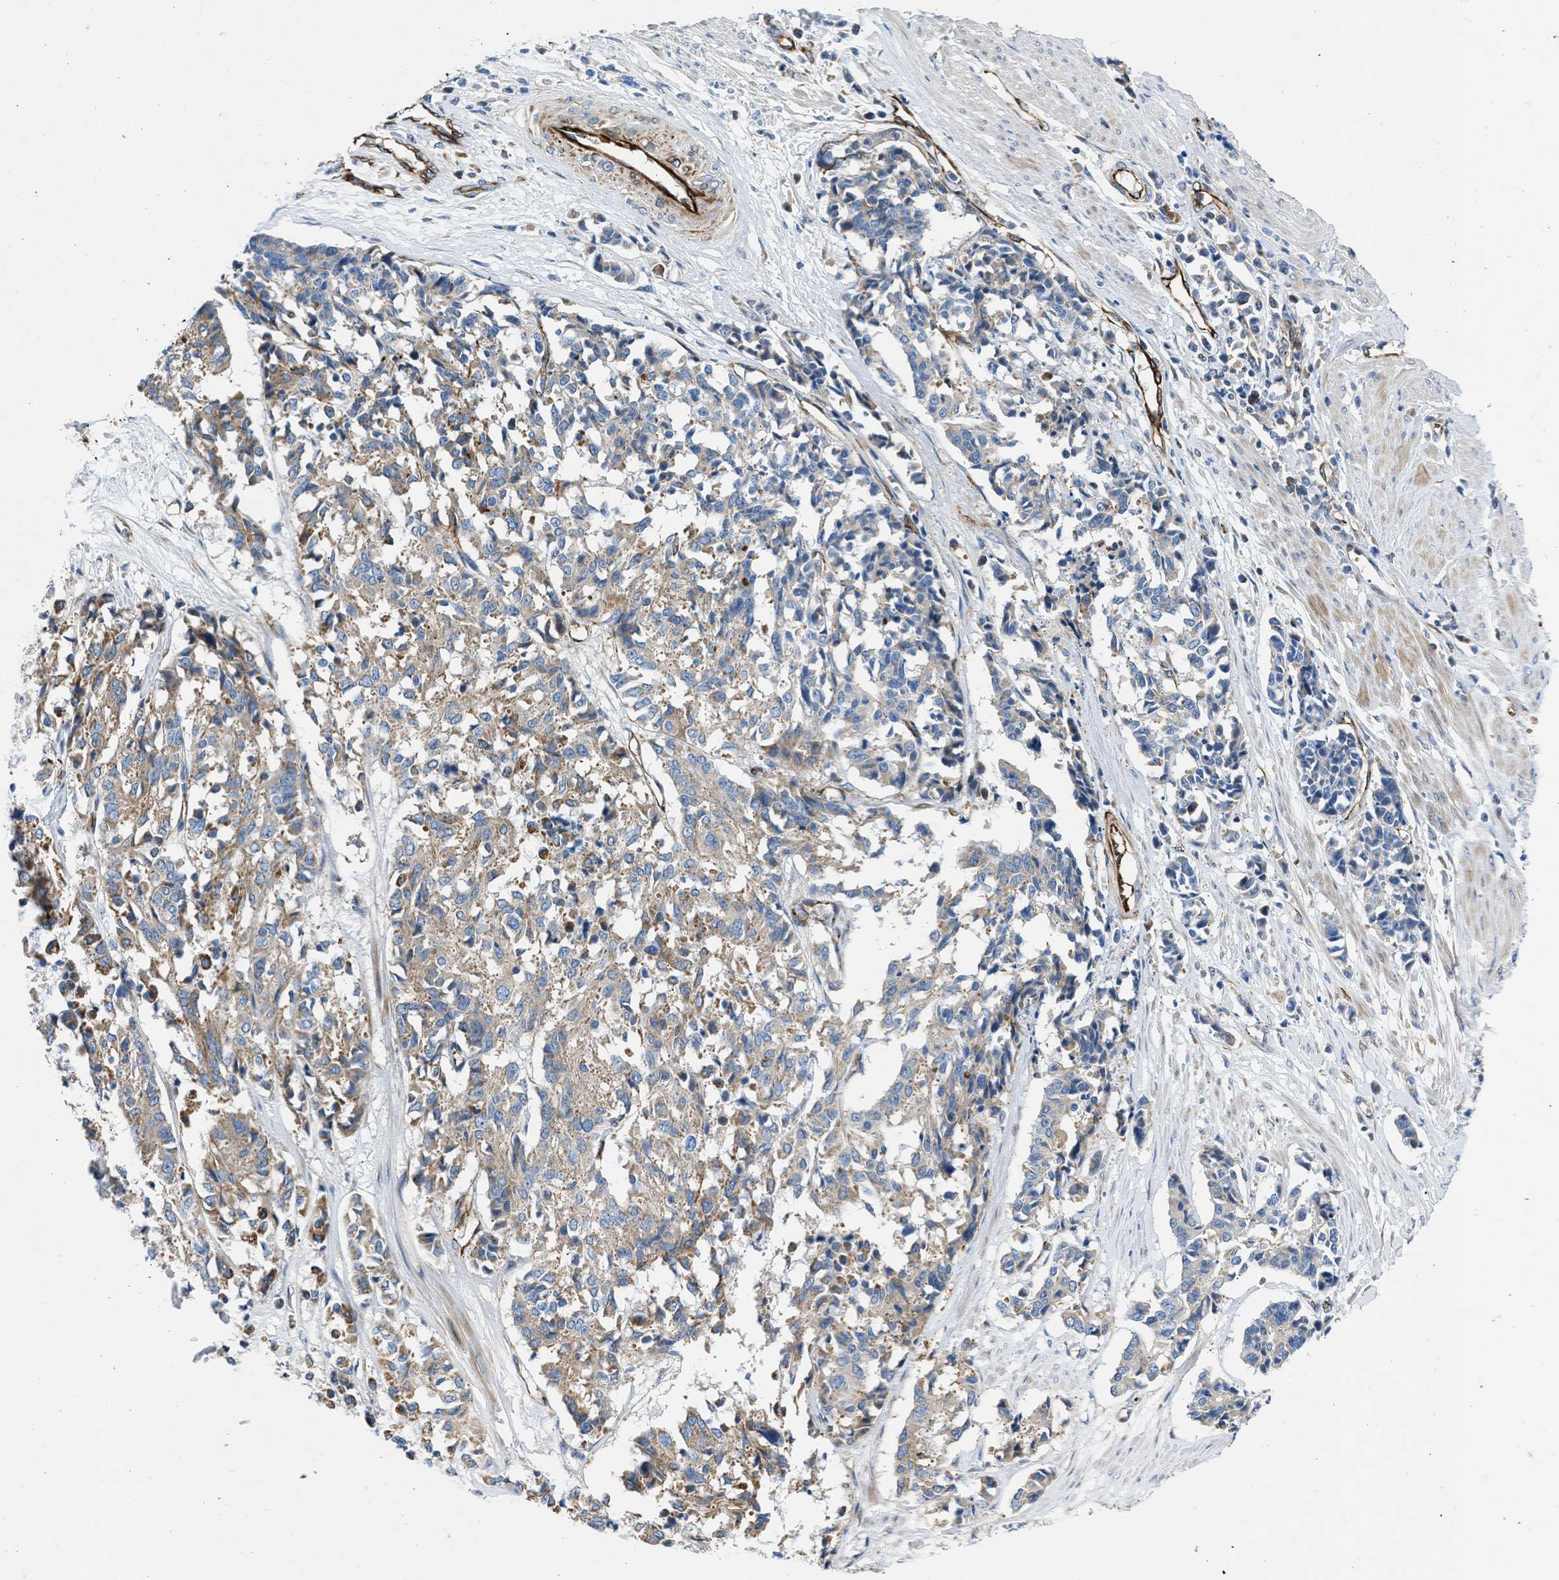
{"staining": {"intensity": "weak", "quantity": ">75%", "location": "cytoplasmic/membranous"}, "tissue": "cervical cancer", "cell_type": "Tumor cells", "image_type": "cancer", "snomed": [{"axis": "morphology", "description": "Squamous cell carcinoma, NOS"}, {"axis": "topography", "description": "Cervix"}], "caption": "Protein positivity by IHC demonstrates weak cytoplasmic/membranous staining in about >75% of tumor cells in cervical cancer.", "gene": "ULK4", "patient": {"sex": "female", "age": 35}}